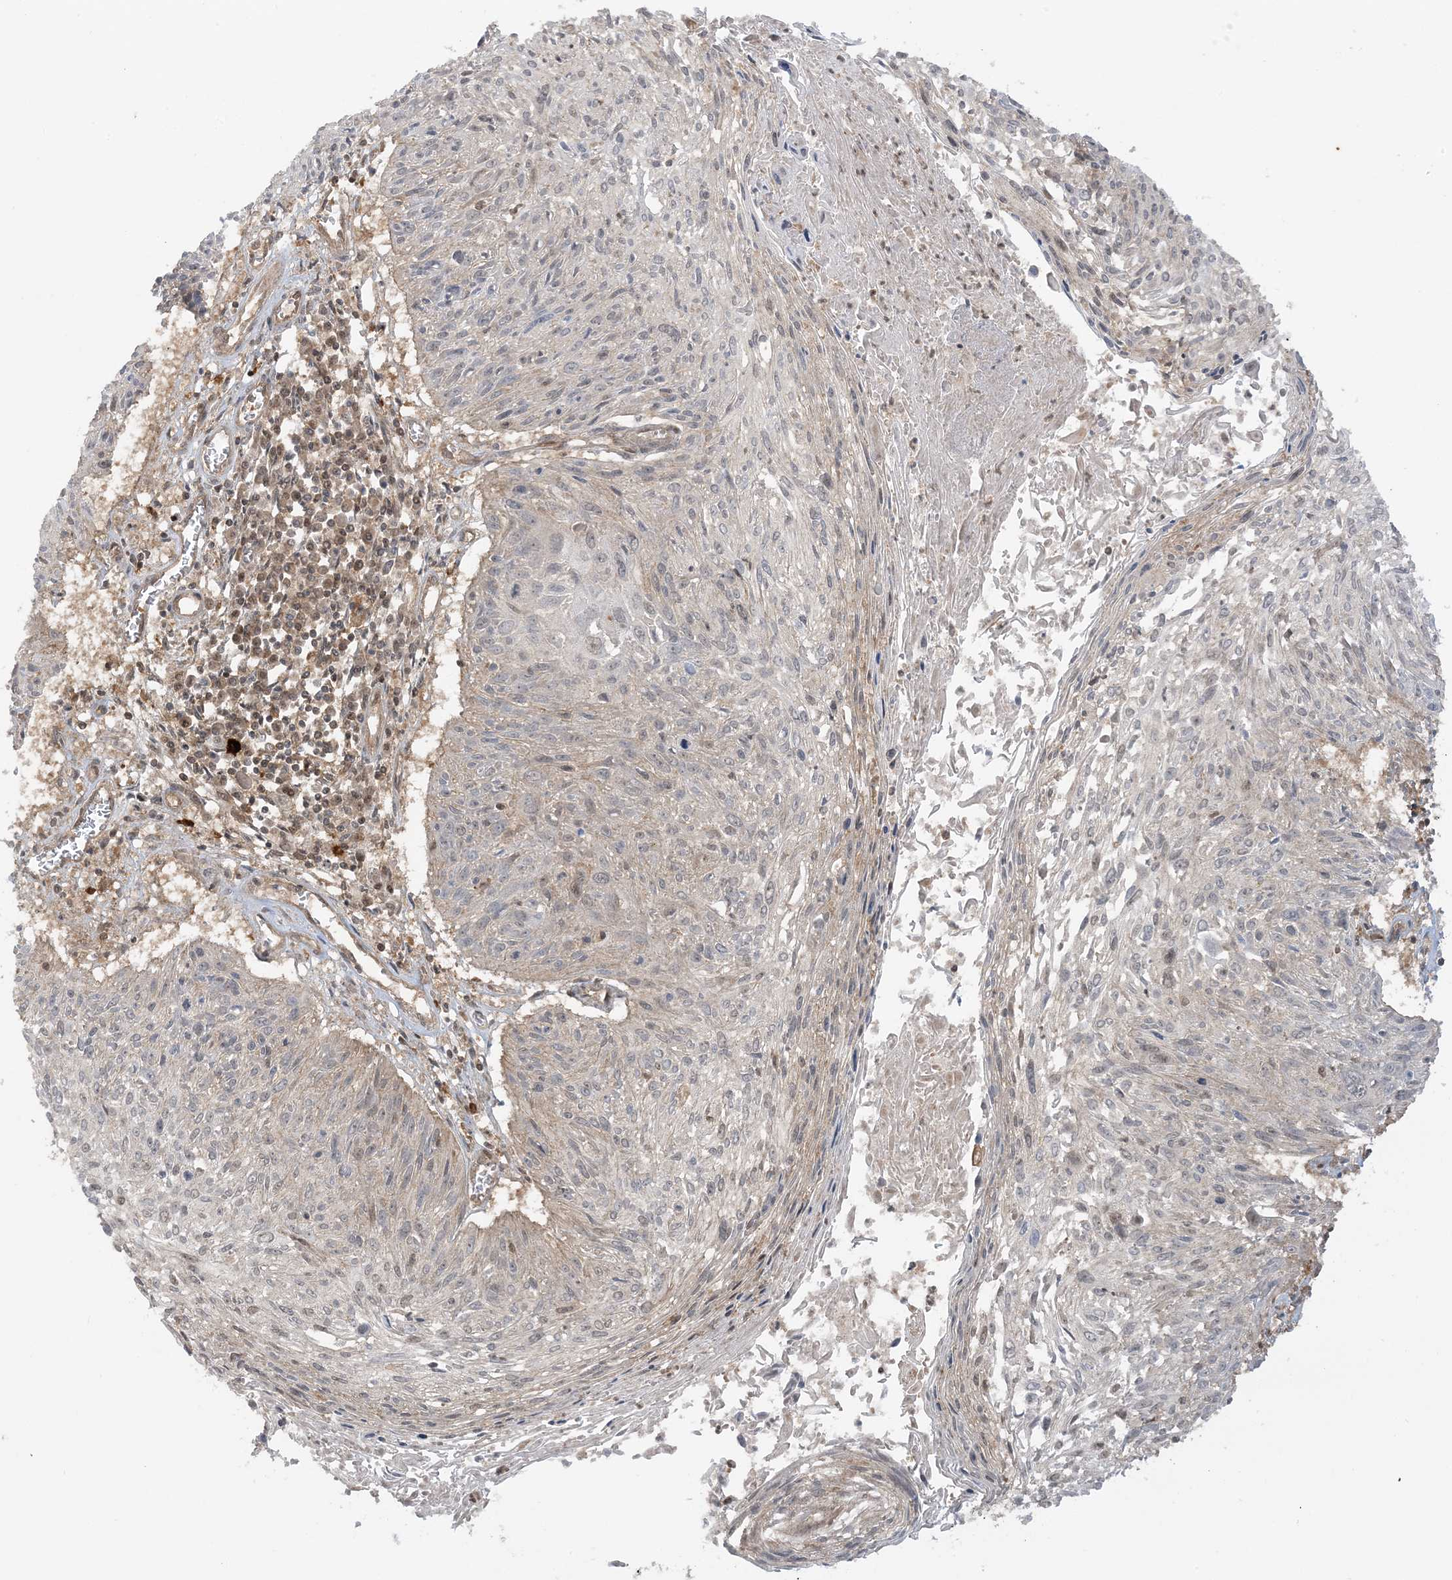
{"staining": {"intensity": "negative", "quantity": "none", "location": "none"}, "tissue": "cervical cancer", "cell_type": "Tumor cells", "image_type": "cancer", "snomed": [{"axis": "morphology", "description": "Squamous cell carcinoma, NOS"}, {"axis": "topography", "description": "Cervix"}], "caption": "Immunohistochemistry (IHC) of human cervical cancer (squamous cell carcinoma) exhibits no positivity in tumor cells.", "gene": "PPP1R7", "patient": {"sex": "female", "age": 51}}